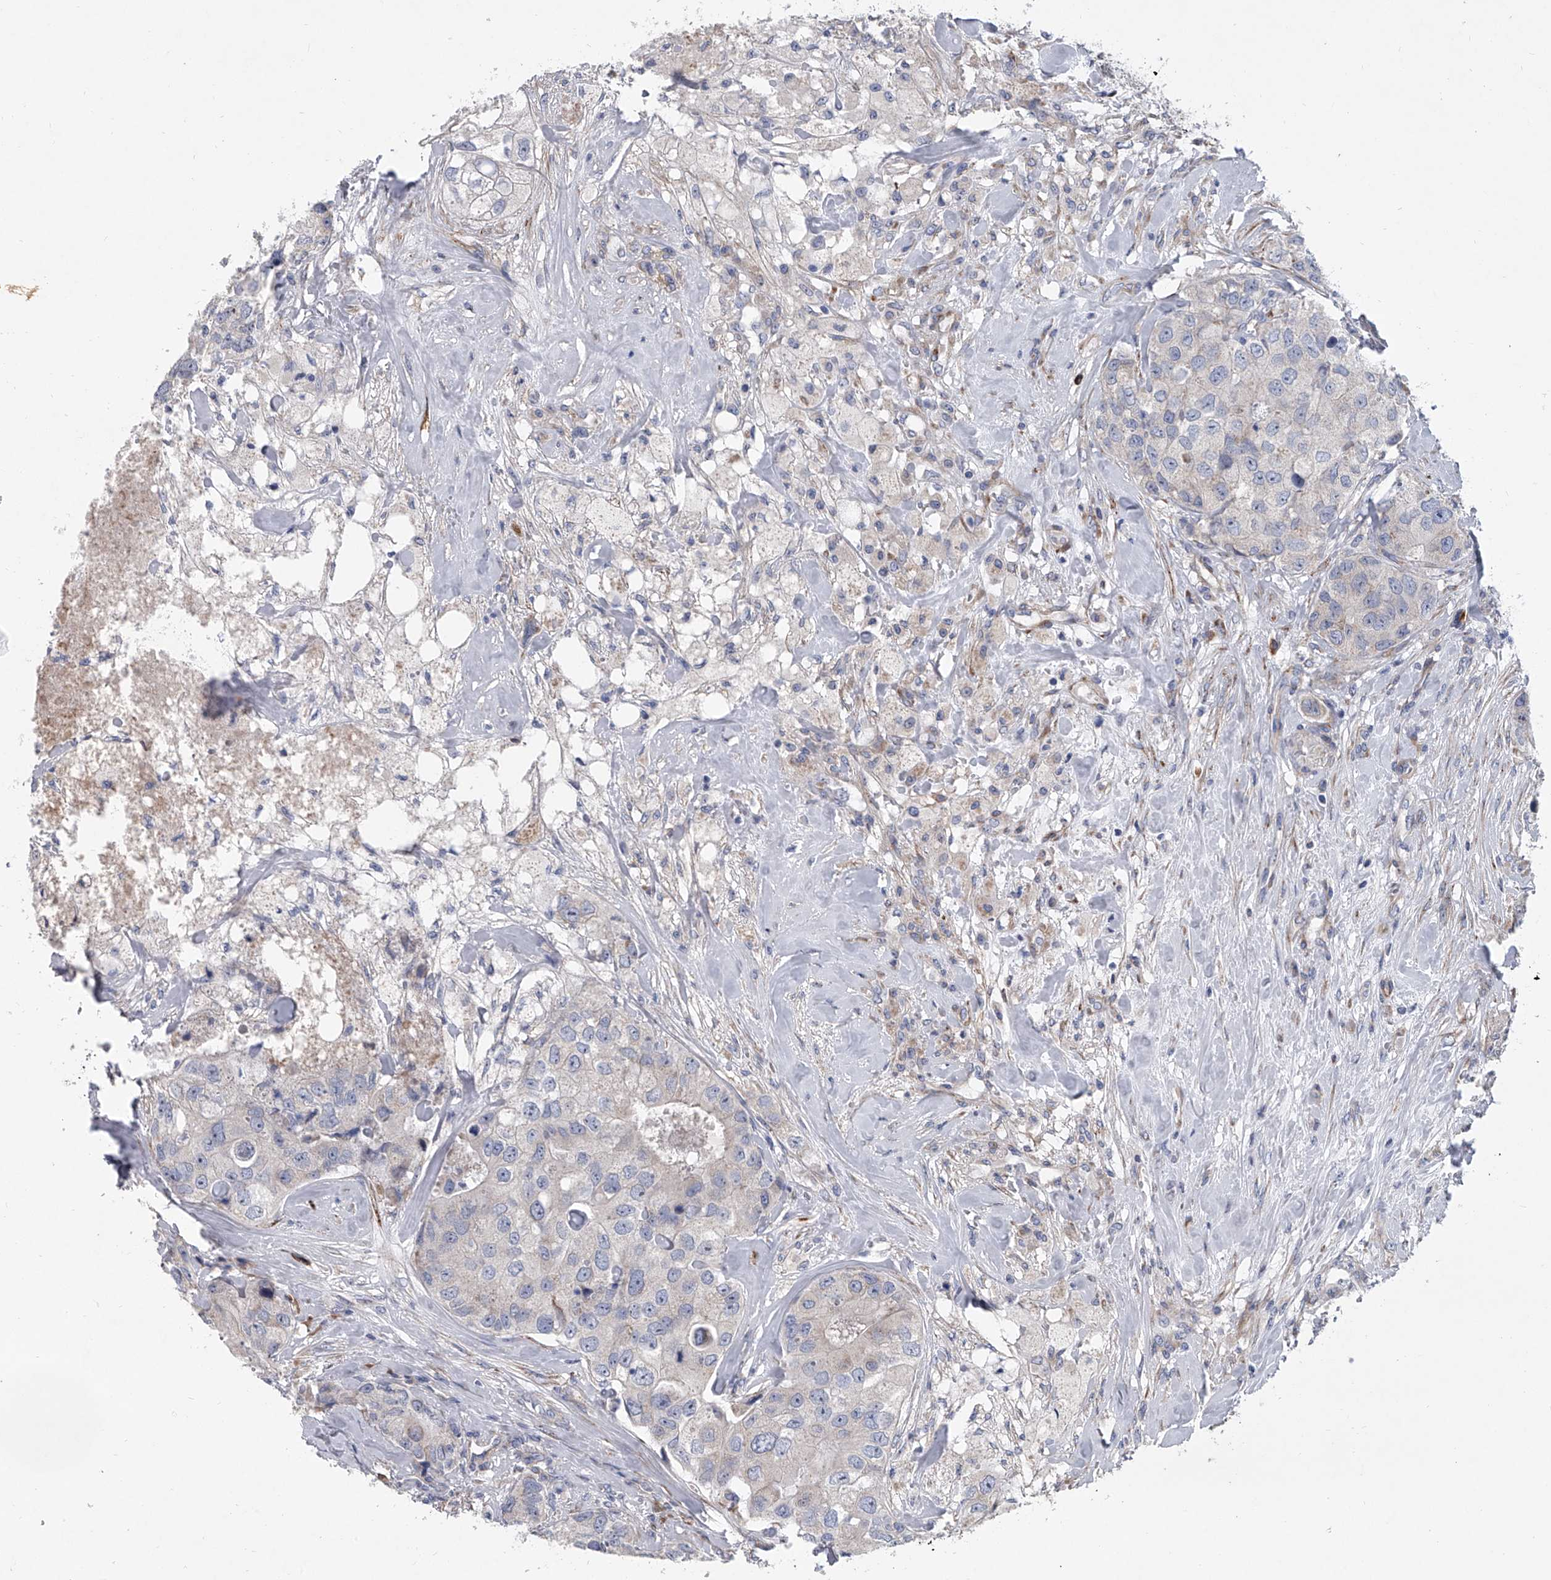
{"staining": {"intensity": "negative", "quantity": "none", "location": "none"}, "tissue": "breast cancer", "cell_type": "Tumor cells", "image_type": "cancer", "snomed": [{"axis": "morphology", "description": "Duct carcinoma"}, {"axis": "topography", "description": "Breast"}], "caption": "There is no significant staining in tumor cells of breast intraductal carcinoma.", "gene": "ALG14", "patient": {"sex": "female", "age": 62}}